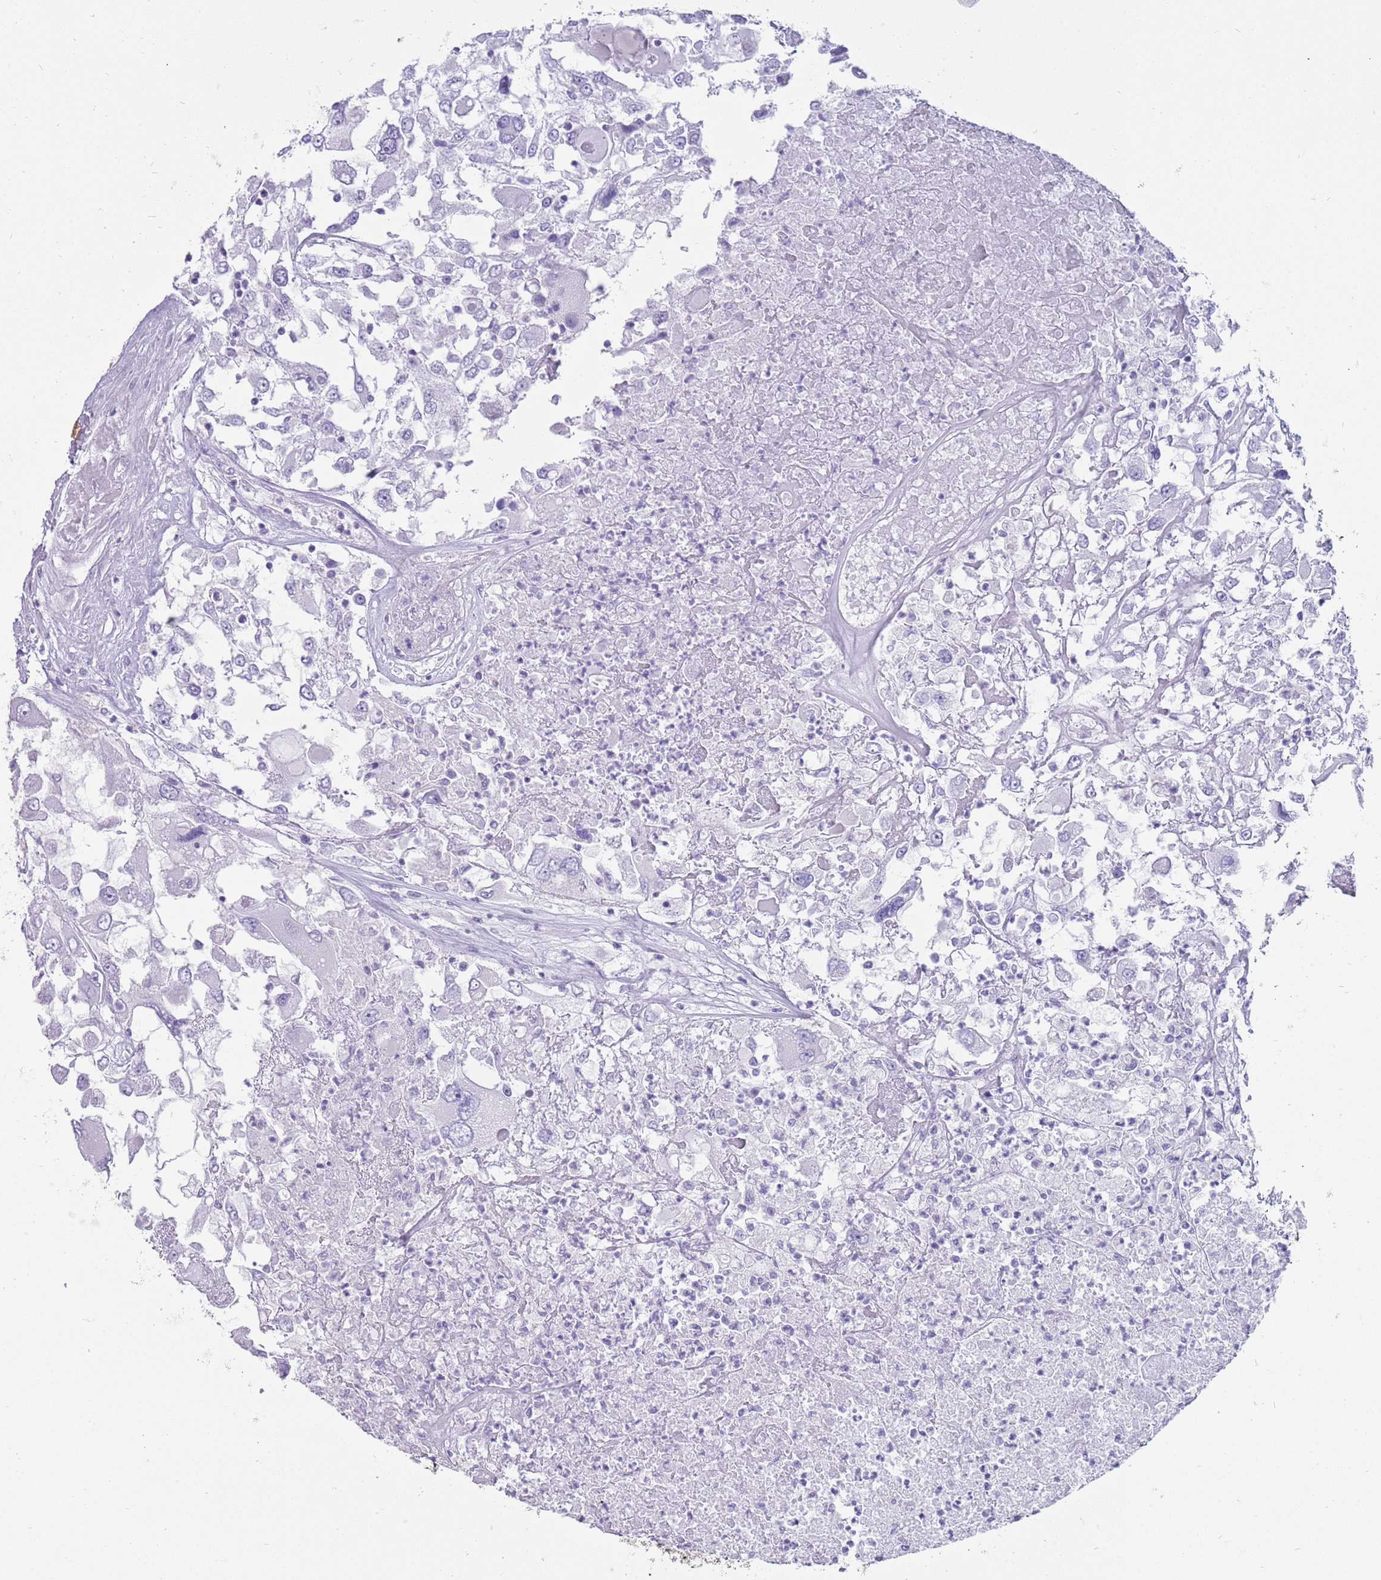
{"staining": {"intensity": "negative", "quantity": "none", "location": "none"}, "tissue": "renal cancer", "cell_type": "Tumor cells", "image_type": "cancer", "snomed": [{"axis": "morphology", "description": "Adenocarcinoma, NOS"}, {"axis": "topography", "description": "Kidney"}], "caption": "DAB immunohistochemical staining of renal adenocarcinoma shows no significant staining in tumor cells.", "gene": "NBPF3", "patient": {"sex": "female", "age": 52}}